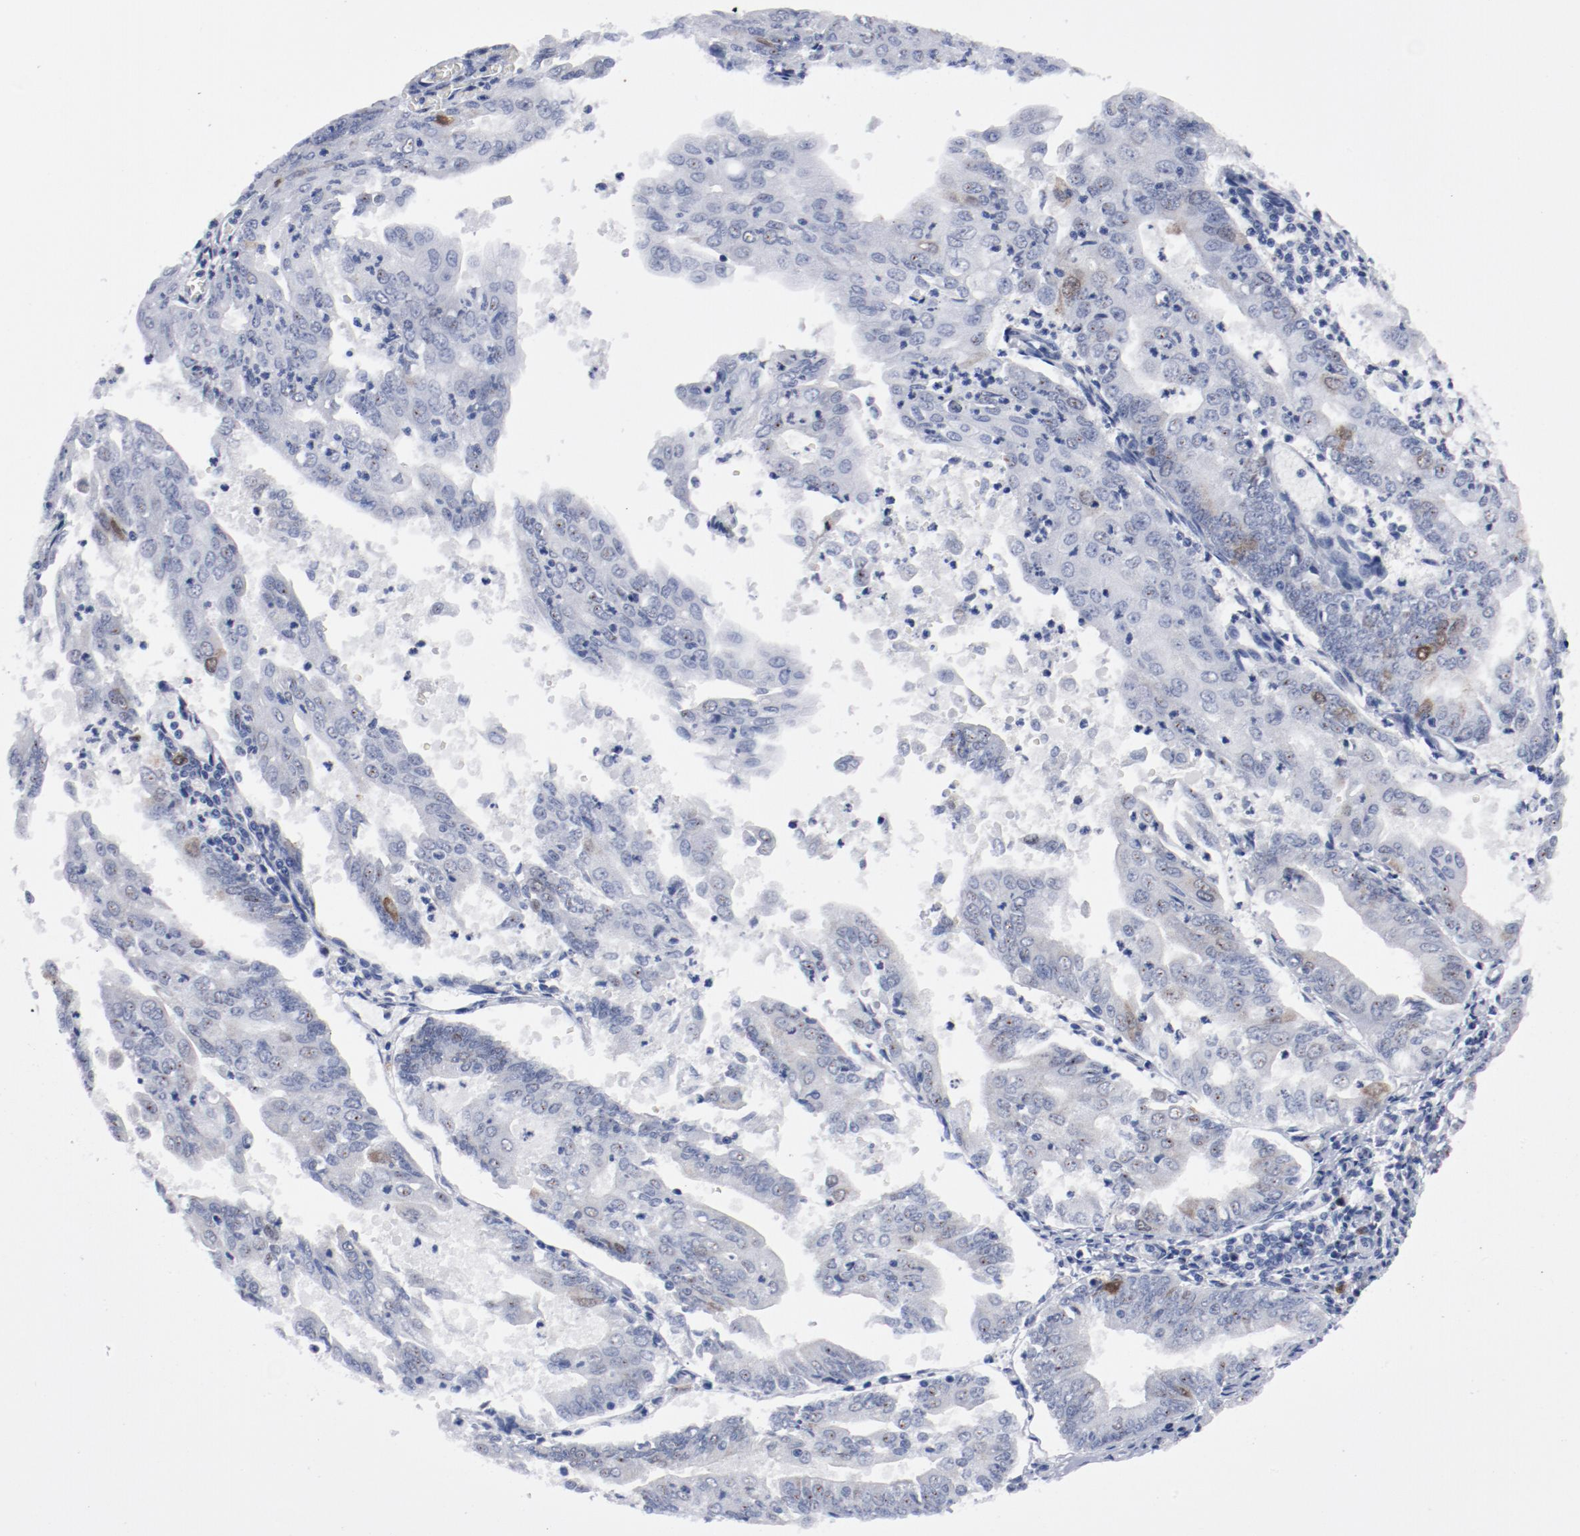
{"staining": {"intensity": "strong", "quantity": "25%-75%", "location": "cytoplasmic/membranous,nuclear"}, "tissue": "endometrial cancer", "cell_type": "Tumor cells", "image_type": "cancer", "snomed": [{"axis": "morphology", "description": "Adenocarcinoma, NOS"}, {"axis": "topography", "description": "Endometrium"}], "caption": "Adenocarcinoma (endometrial) was stained to show a protein in brown. There is high levels of strong cytoplasmic/membranous and nuclear expression in approximately 25%-75% of tumor cells.", "gene": "CDC20", "patient": {"sex": "female", "age": 79}}